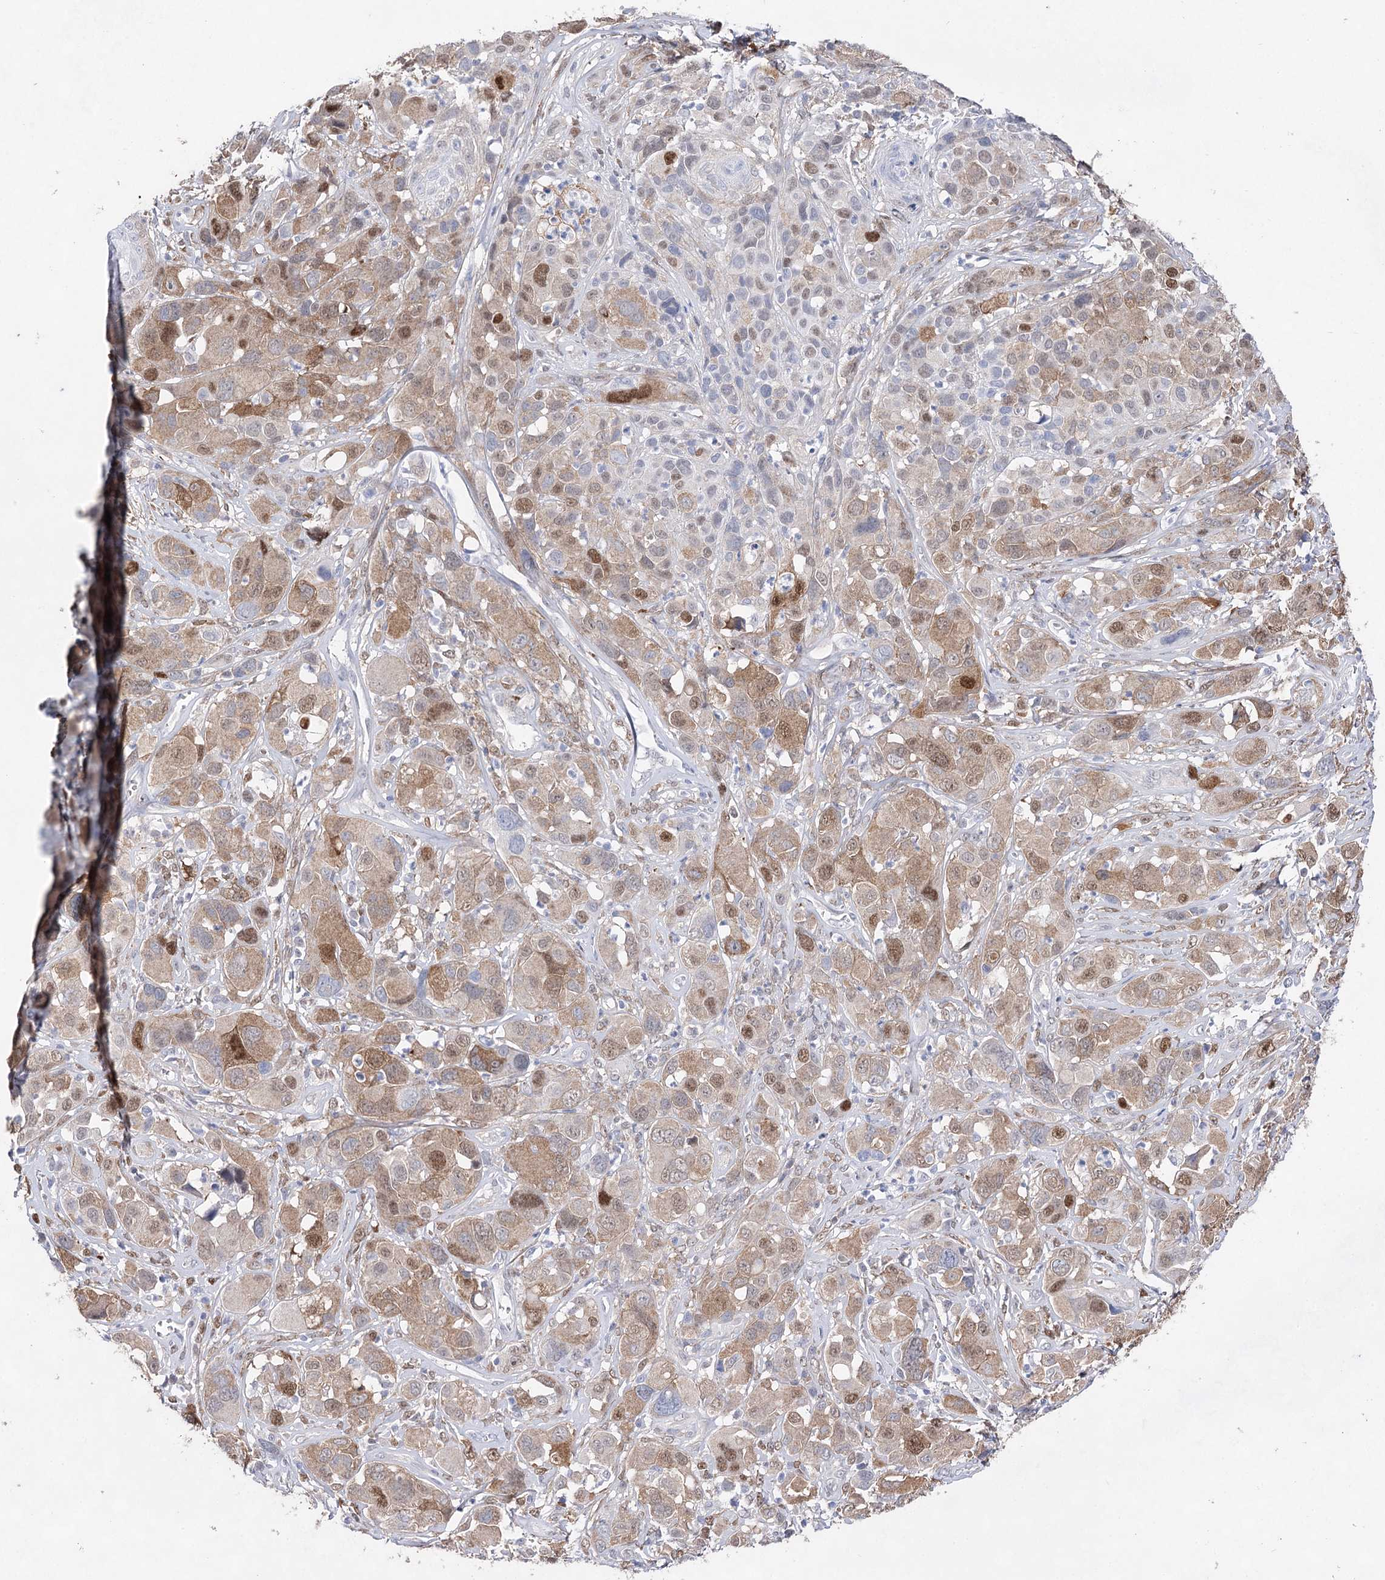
{"staining": {"intensity": "moderate", "quantity": "<25%", "location": "cytoplasmic/membranous,nuclear"}, "tissue": "melanoma", "cell_type": "Tumor cells", "image_type": "cancer", "snomed": [{"axis": "morphology", "description": "Malignant melanoma, NOS"}, {"axis": "topography", "description": "Skin of trunk"}], "caption": "Immunohistochemistry (IHC) image of melanoma stained for a protein (brown), which exhibits low levels of moderate cytoplasmic/membranous and nuclear positivity in approximately <25% of tumor cells.", "gene": "UGDH", "patient": {"sex": "male", "age": 71}}